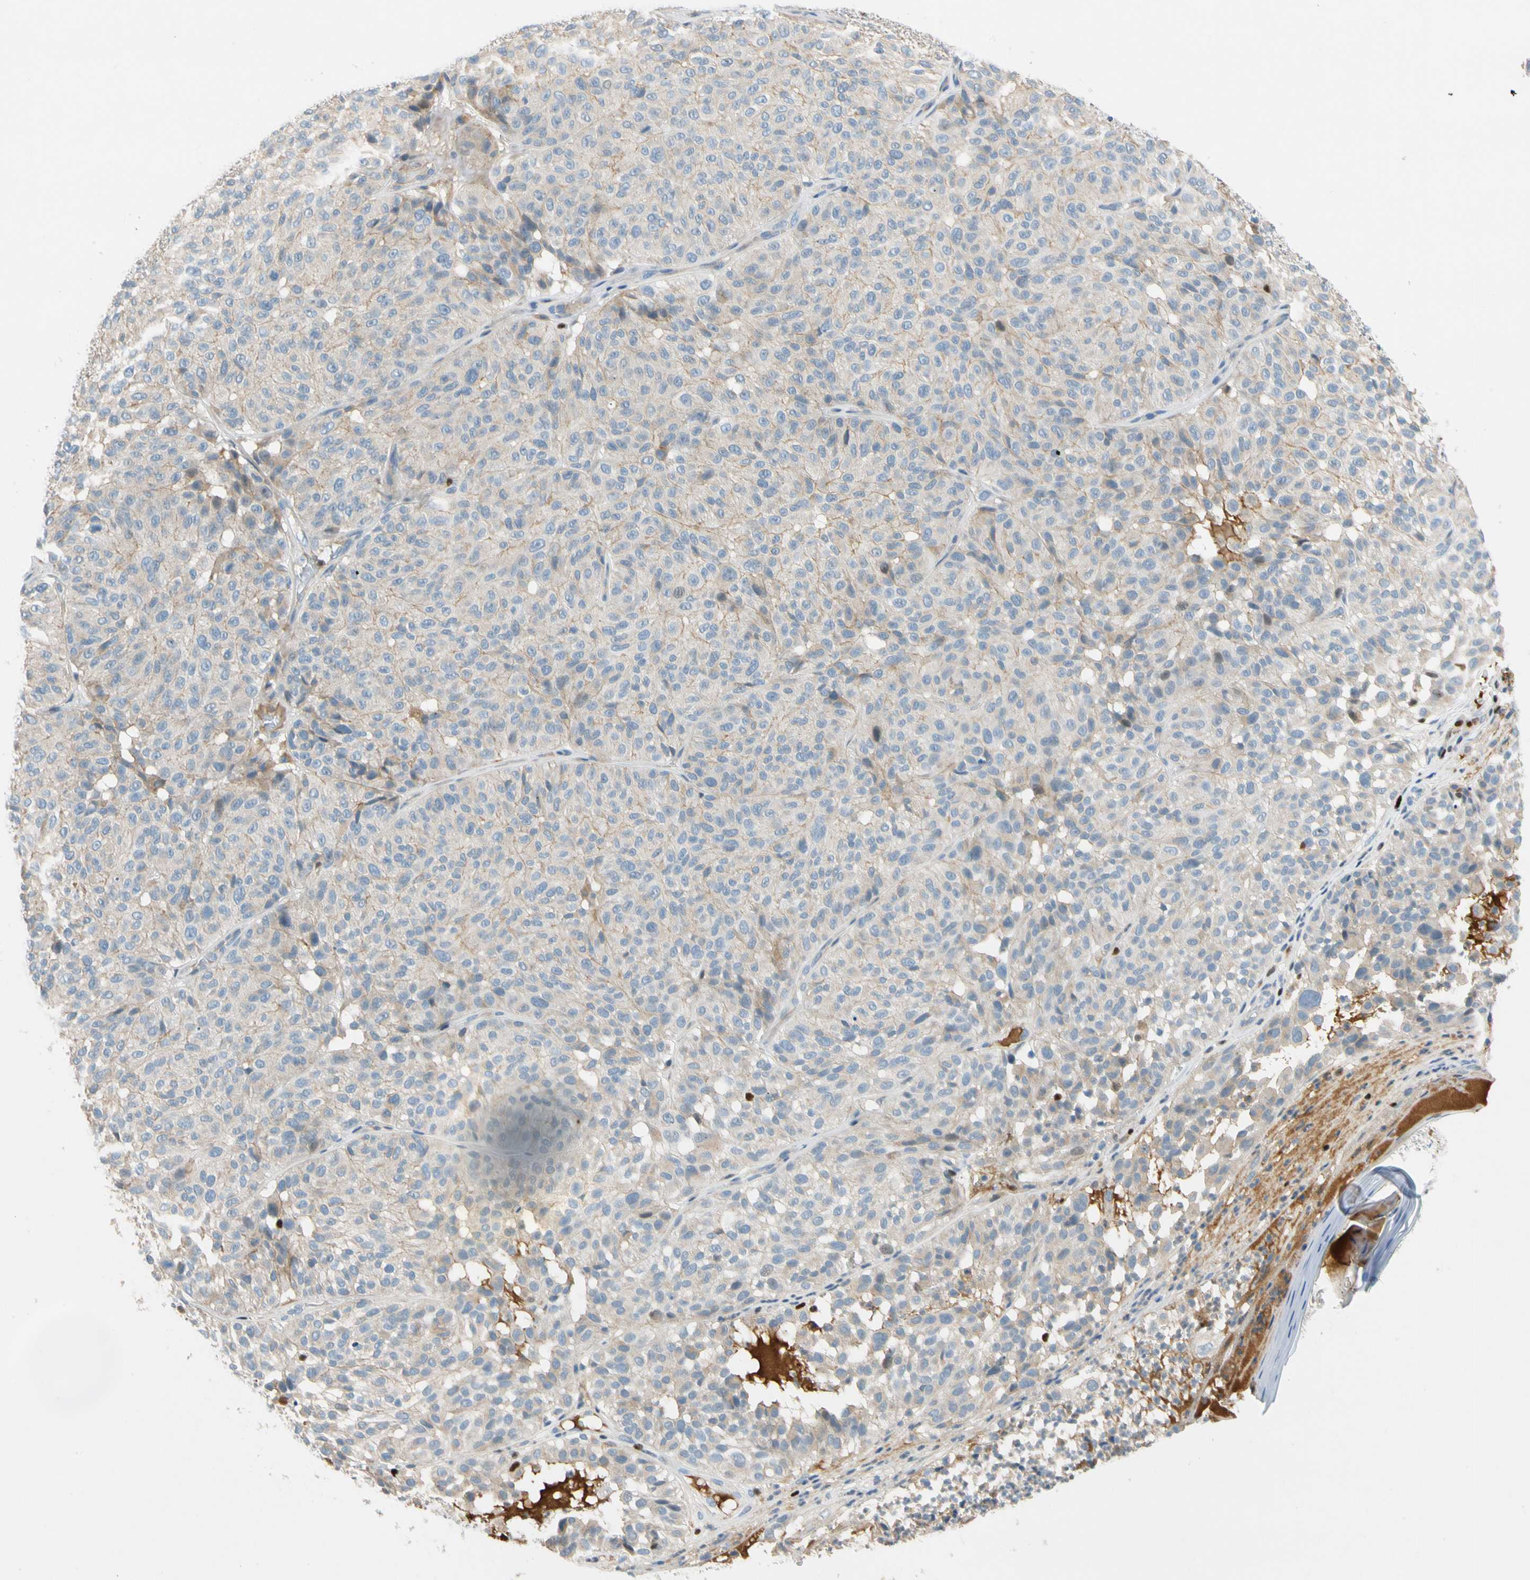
{"staining": {"intensity": "weak", "quantity": "25%-75%", "location": "cytoplasmic/membranous"}, "tissue": "melanoma", "cell_type": "Tumor cells", "image_type": "cancer", "snomed": [{"axis": "morphology", "description": "Malignant melanoma, NOS"}, {"axis": "topography", "description": "Skin"}], "caption": "A high-resolution photomicrograph shows immunohistochemistry (IHC) staining of melanoma, which shows weak cytoplasmic/membranous positivity in about 25%-75% of tumor cells.", "gene": "SP140", "patient": {"sex": "female", "age": 46}}